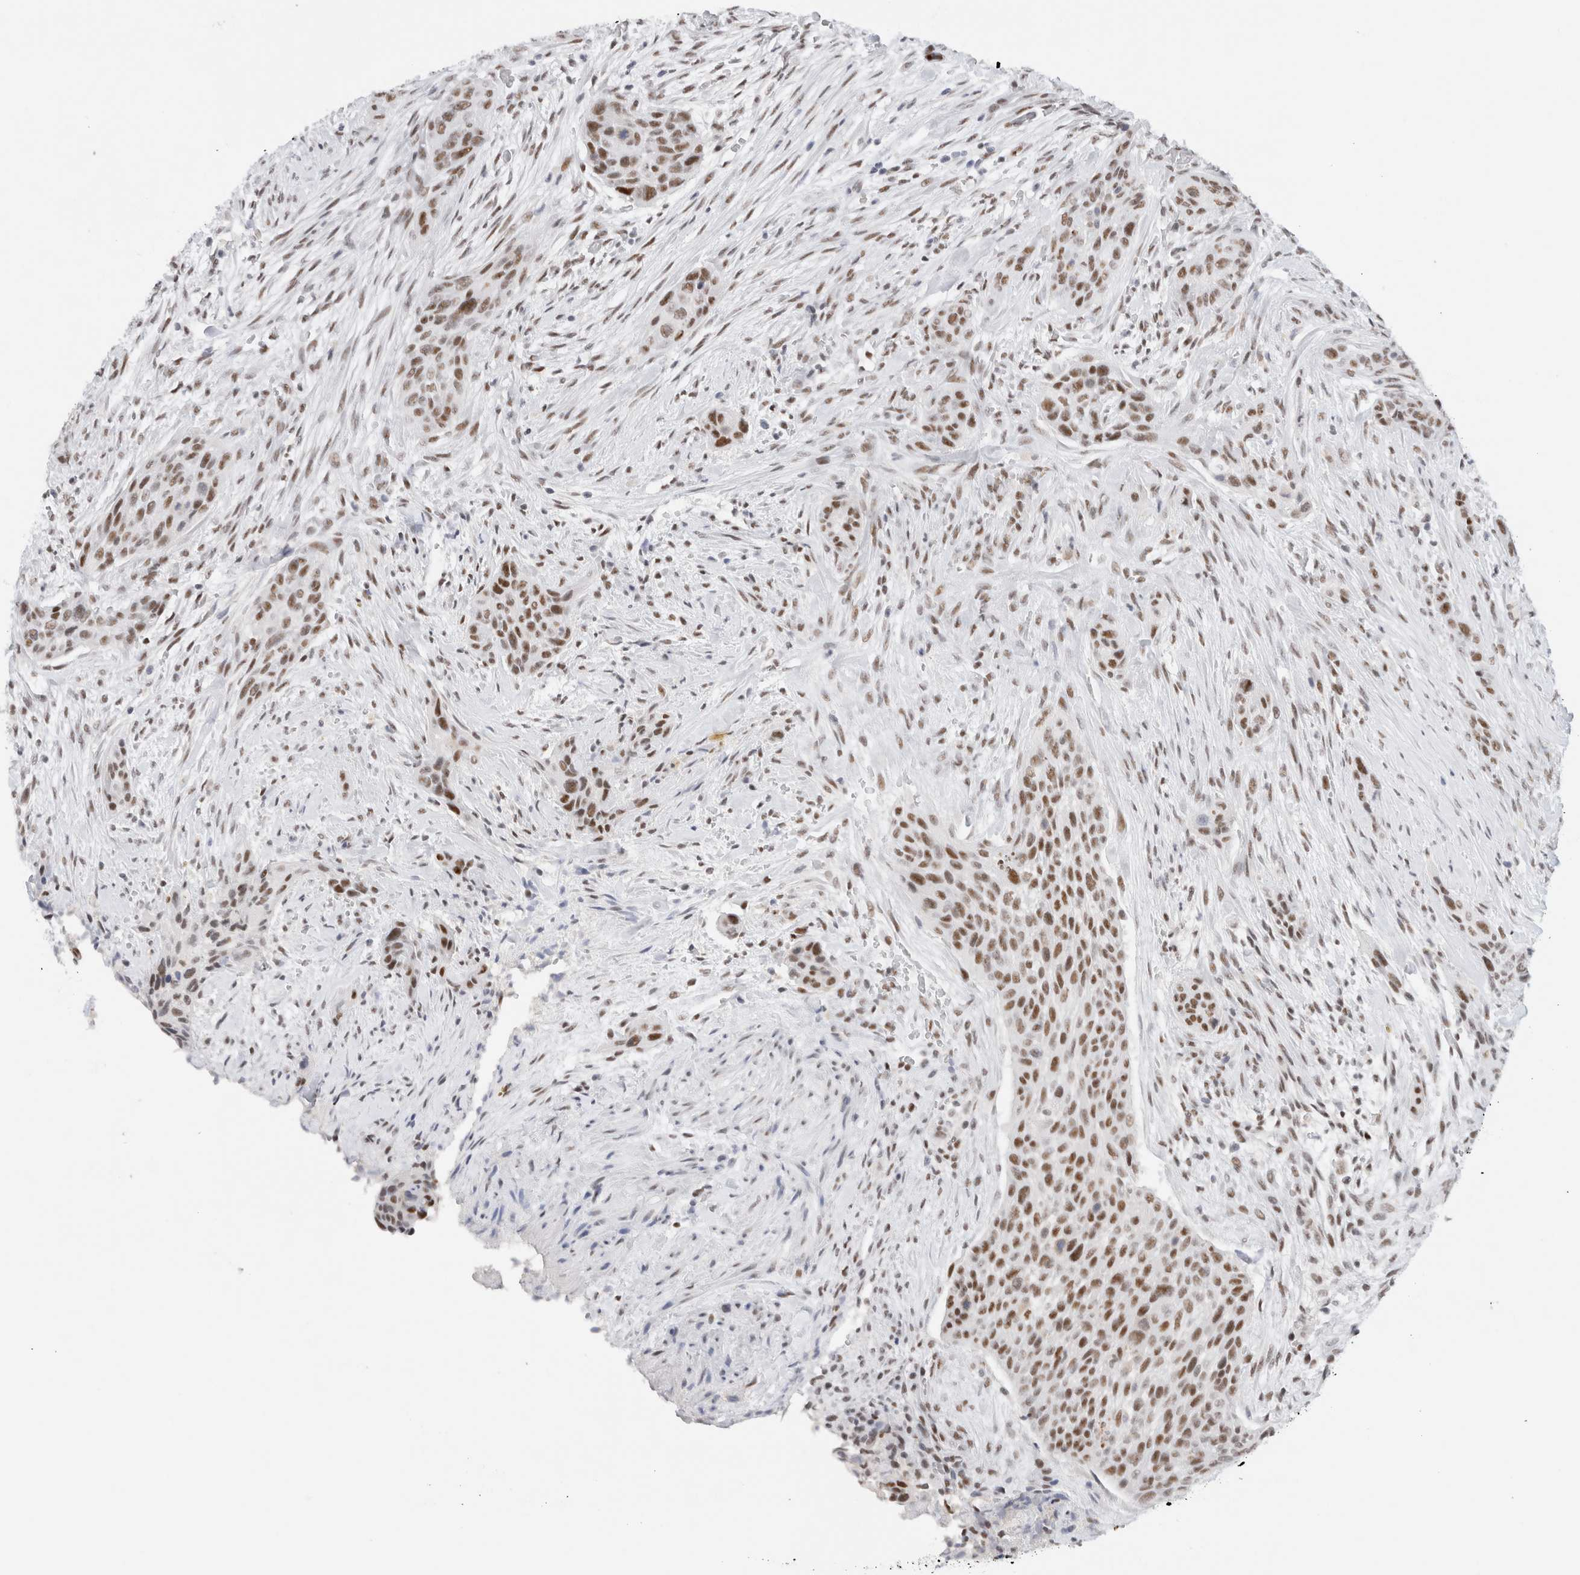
{"staining": {"intensity": "moderate", "quantity": ">75%", "location": "nuclear"}, "tissue": "urothelial cancer", "cell_type": "Tumor cells", "image_type": "cancer", "snomed": [{"axis": "morphology", "description": "Urothelial carcinoma, High grade"}, {"axis": "topography", "description": "Urinary bladder"}], "caption": "Urothelial carcinoma (high-grade) stained with DAB (3,3'-diaminobenzidine) immunohistochemistry (IHC) reveals medium levels of moderate nuclear expression in approximately >75% of tumor cells.", "gene": "COPS7A", "patient": {"sex": "male", "age": 35}}